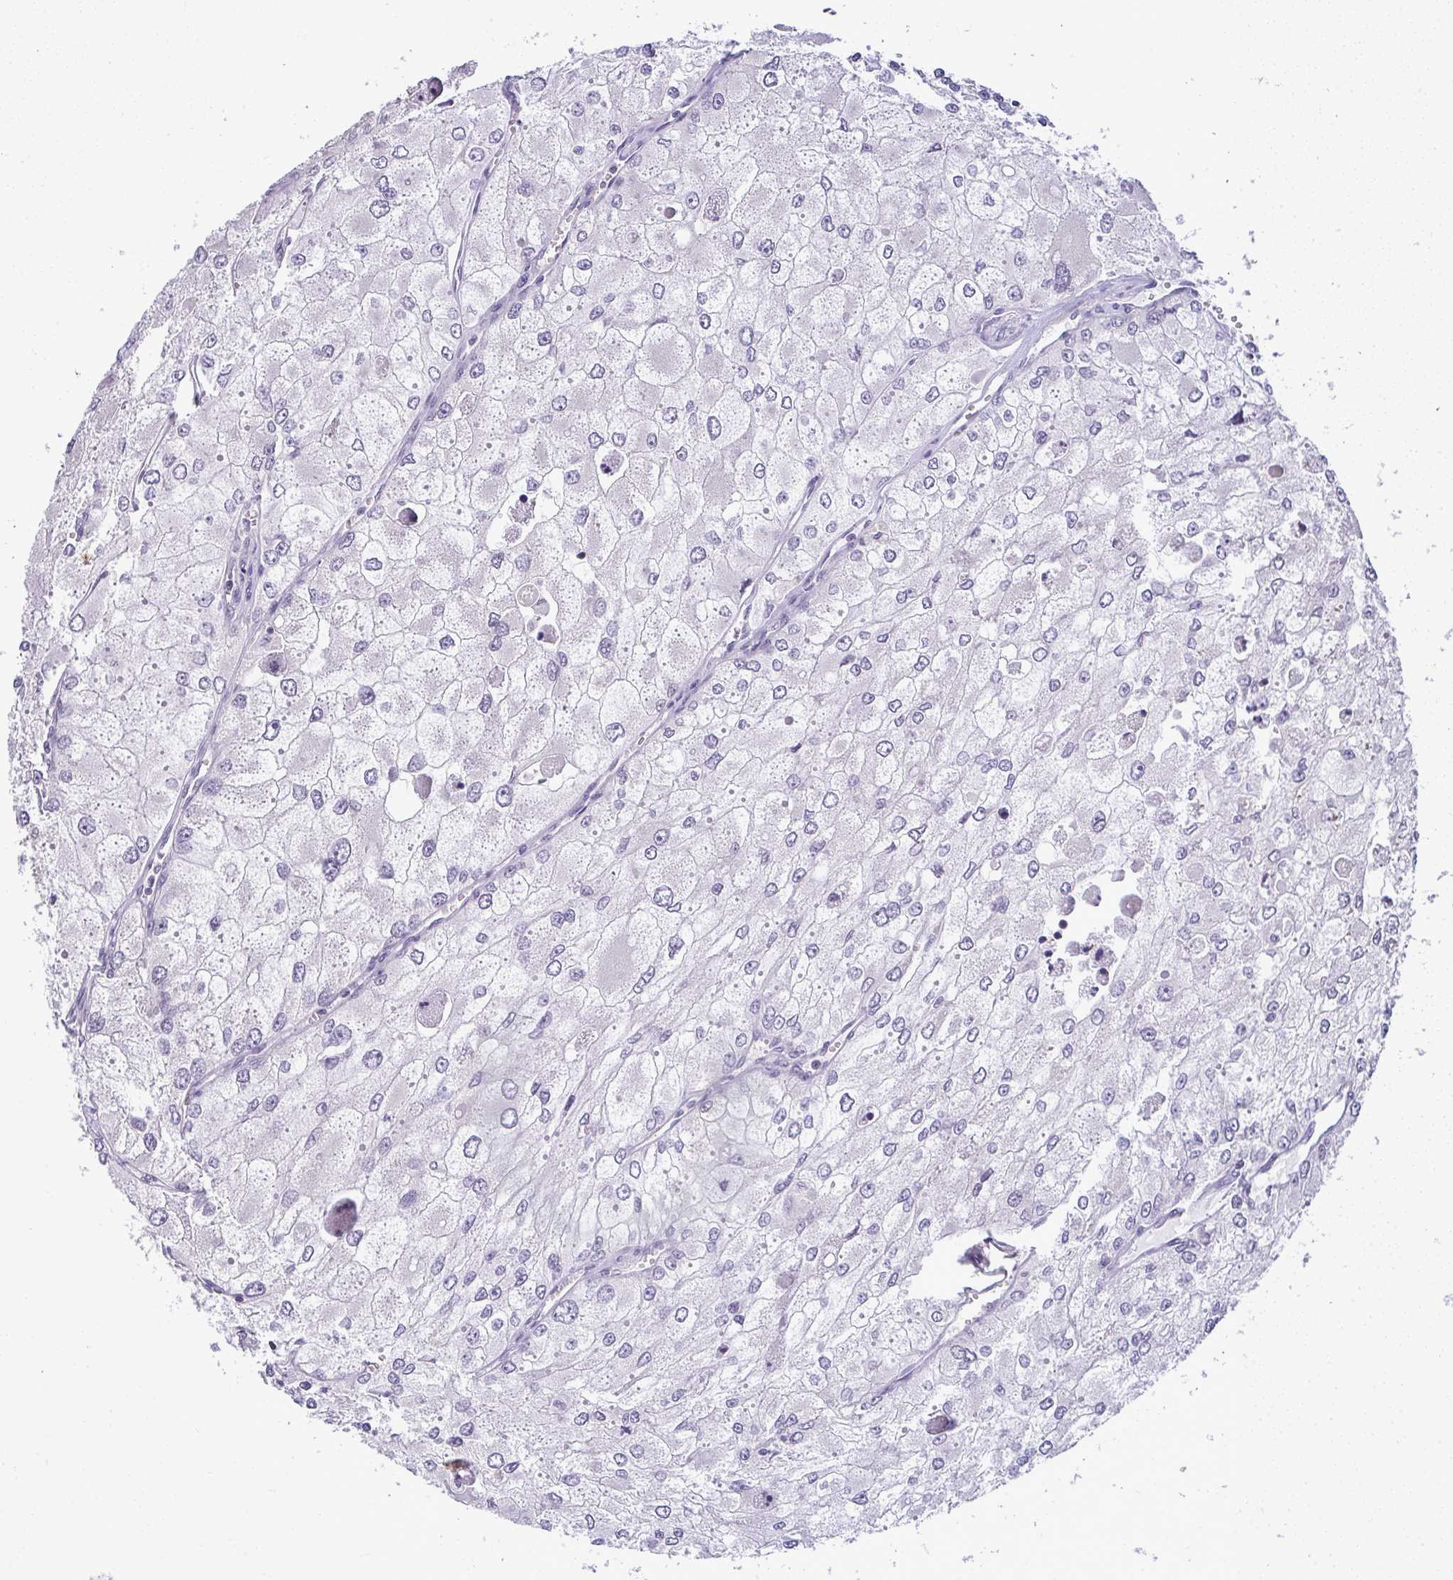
{"staining": {"intensity": "negative", "quantity": "none", "location": "none"}, "tissue": "renal cancer", "cell_type": "Tumor cells", "image_type": "cancer", "snomed": [{"axis": "morphology", "description": "Adenocarcinoma, NOS"}, {"axis": "topography", "description": "Kidney"}], "caption": "An image of renal adenocarcinoma stained for a protein shows no brown staining in tumor cells.", "gene": "CACNA1S", "patient": {"sex": "female", "age": 70}}